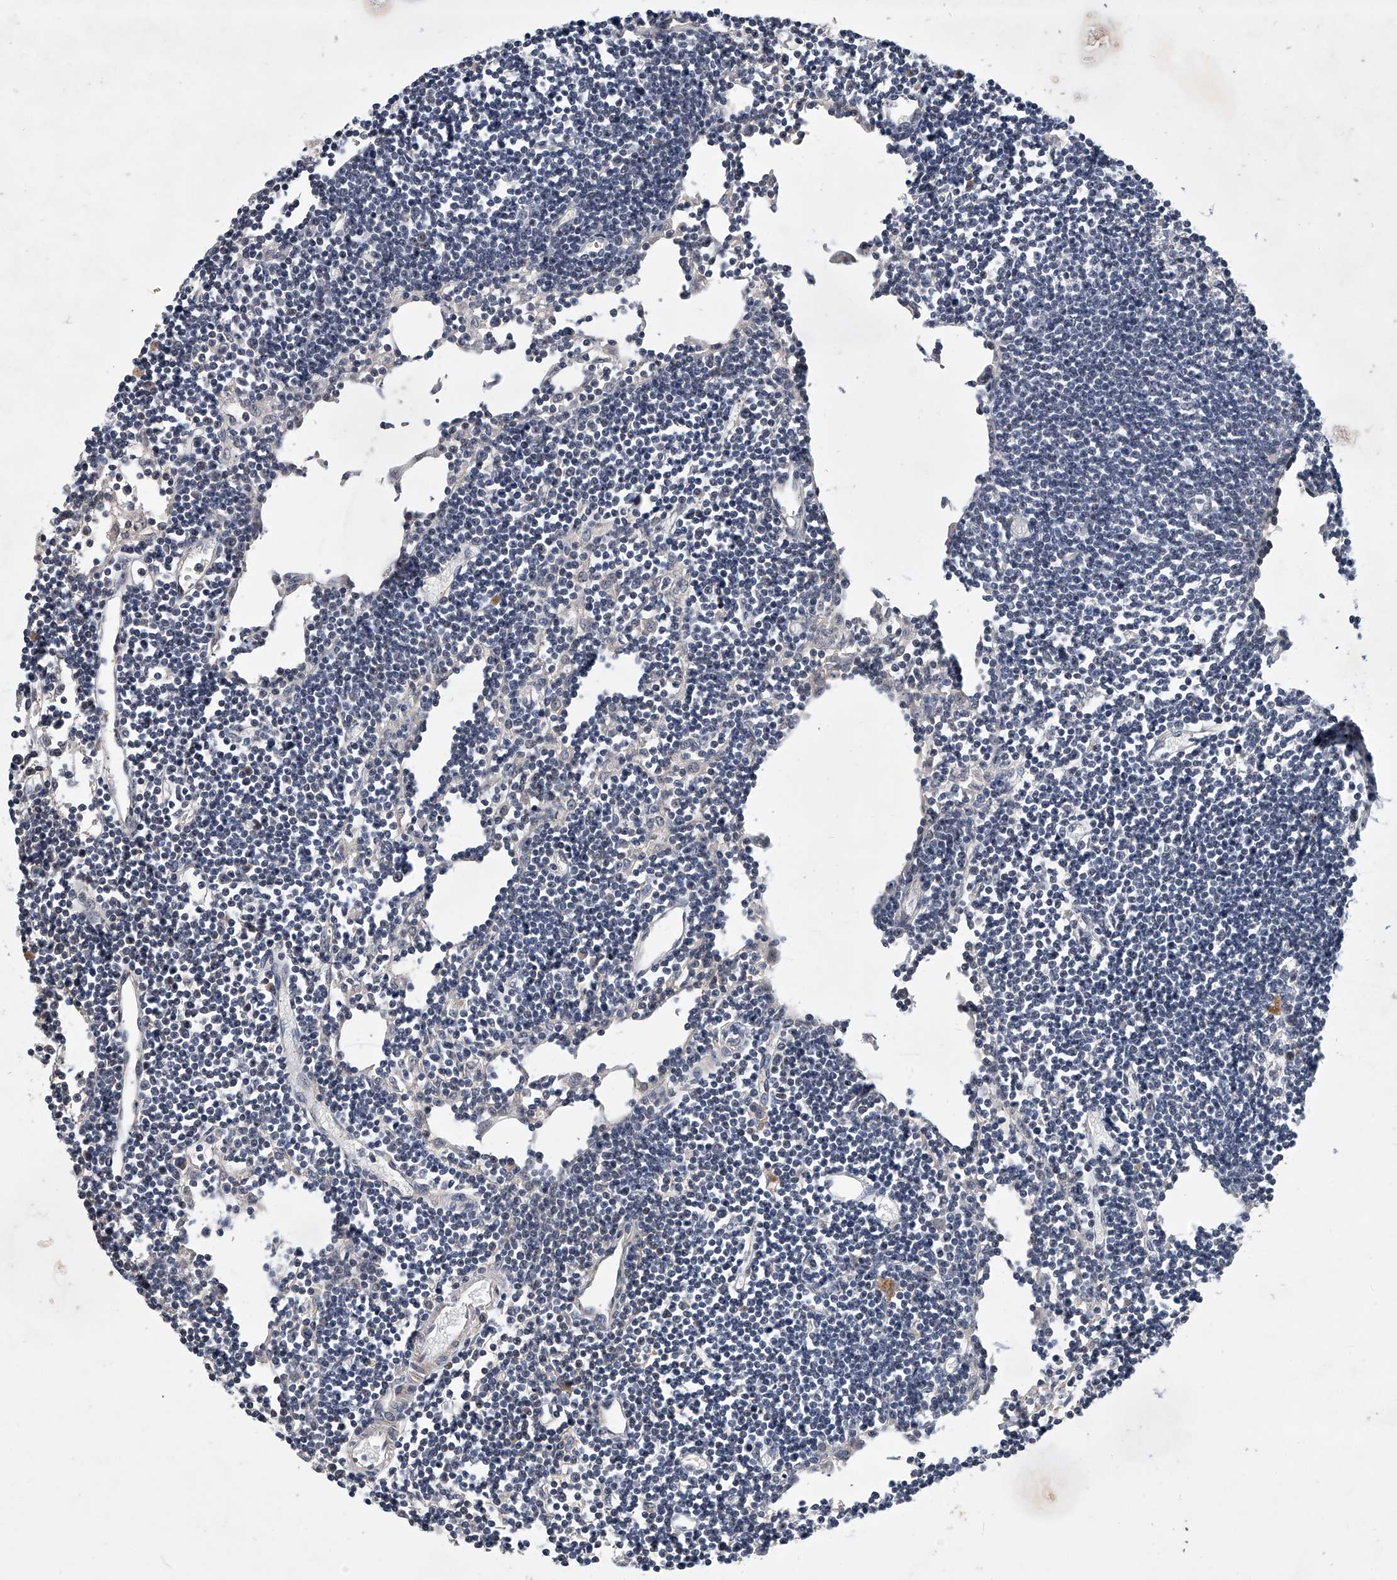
{"staining": {"intensity": "weak", "quantity": "<25%", "location": "cytoplasmic/membranous,nuclear"}, "tissue": "lymph node", "cell_type": "Non-germinal center cells", "image_type": "normal", "snomed": [{"axis": "morphology", "description": "Normal tissue, NOS"}, {"axis": "topography", "description": "Lymph node"}], "caption": "The IHC micrograph has no significant expression in non-germinal center cells of lymph node.", "gene": "ZNF76", "patient": {"sex": "female", "age": 11}}